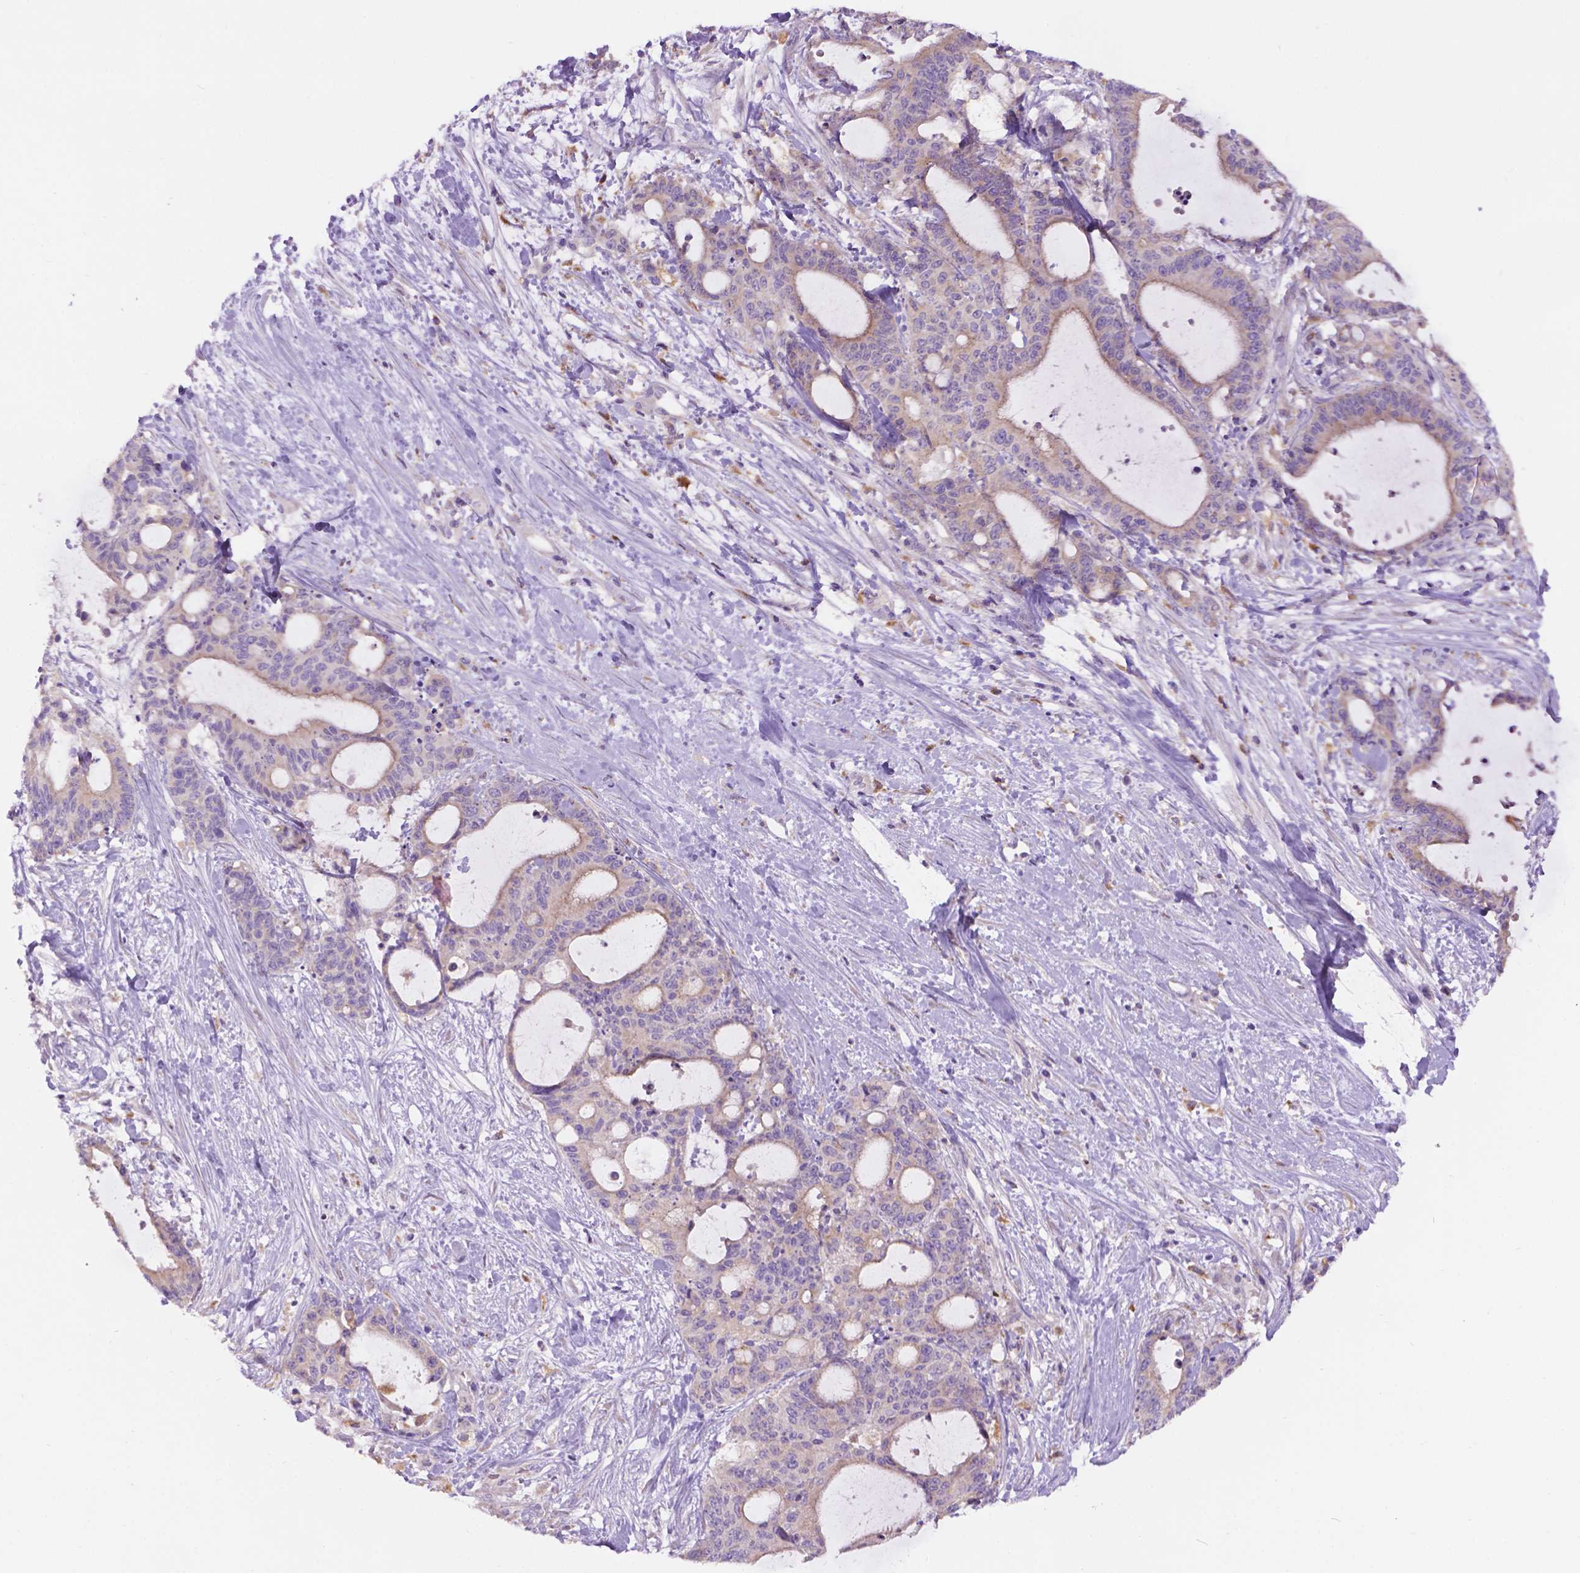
{"staining": {"intensity": "moderate", "quantity": "<25%", "location": "cytoplasmic/membranous"}, "tissue": "liver cancer", "cell_type": "Tumor cells", "image_type": "cancer", "snomed": [{"axis": "morphology", "description": "Cholangiocarcinoma"}, {"axis": "topography", "description": "Liver"}], "caption": "Cholangiocarcinoma (liver) stained with a brown dye exhibits moderate cytoplasmic/membranous positive positivity in about <25% of tumor cells.", "gene": "CDH7", "patient": {"sex": "female", "age": 73}}